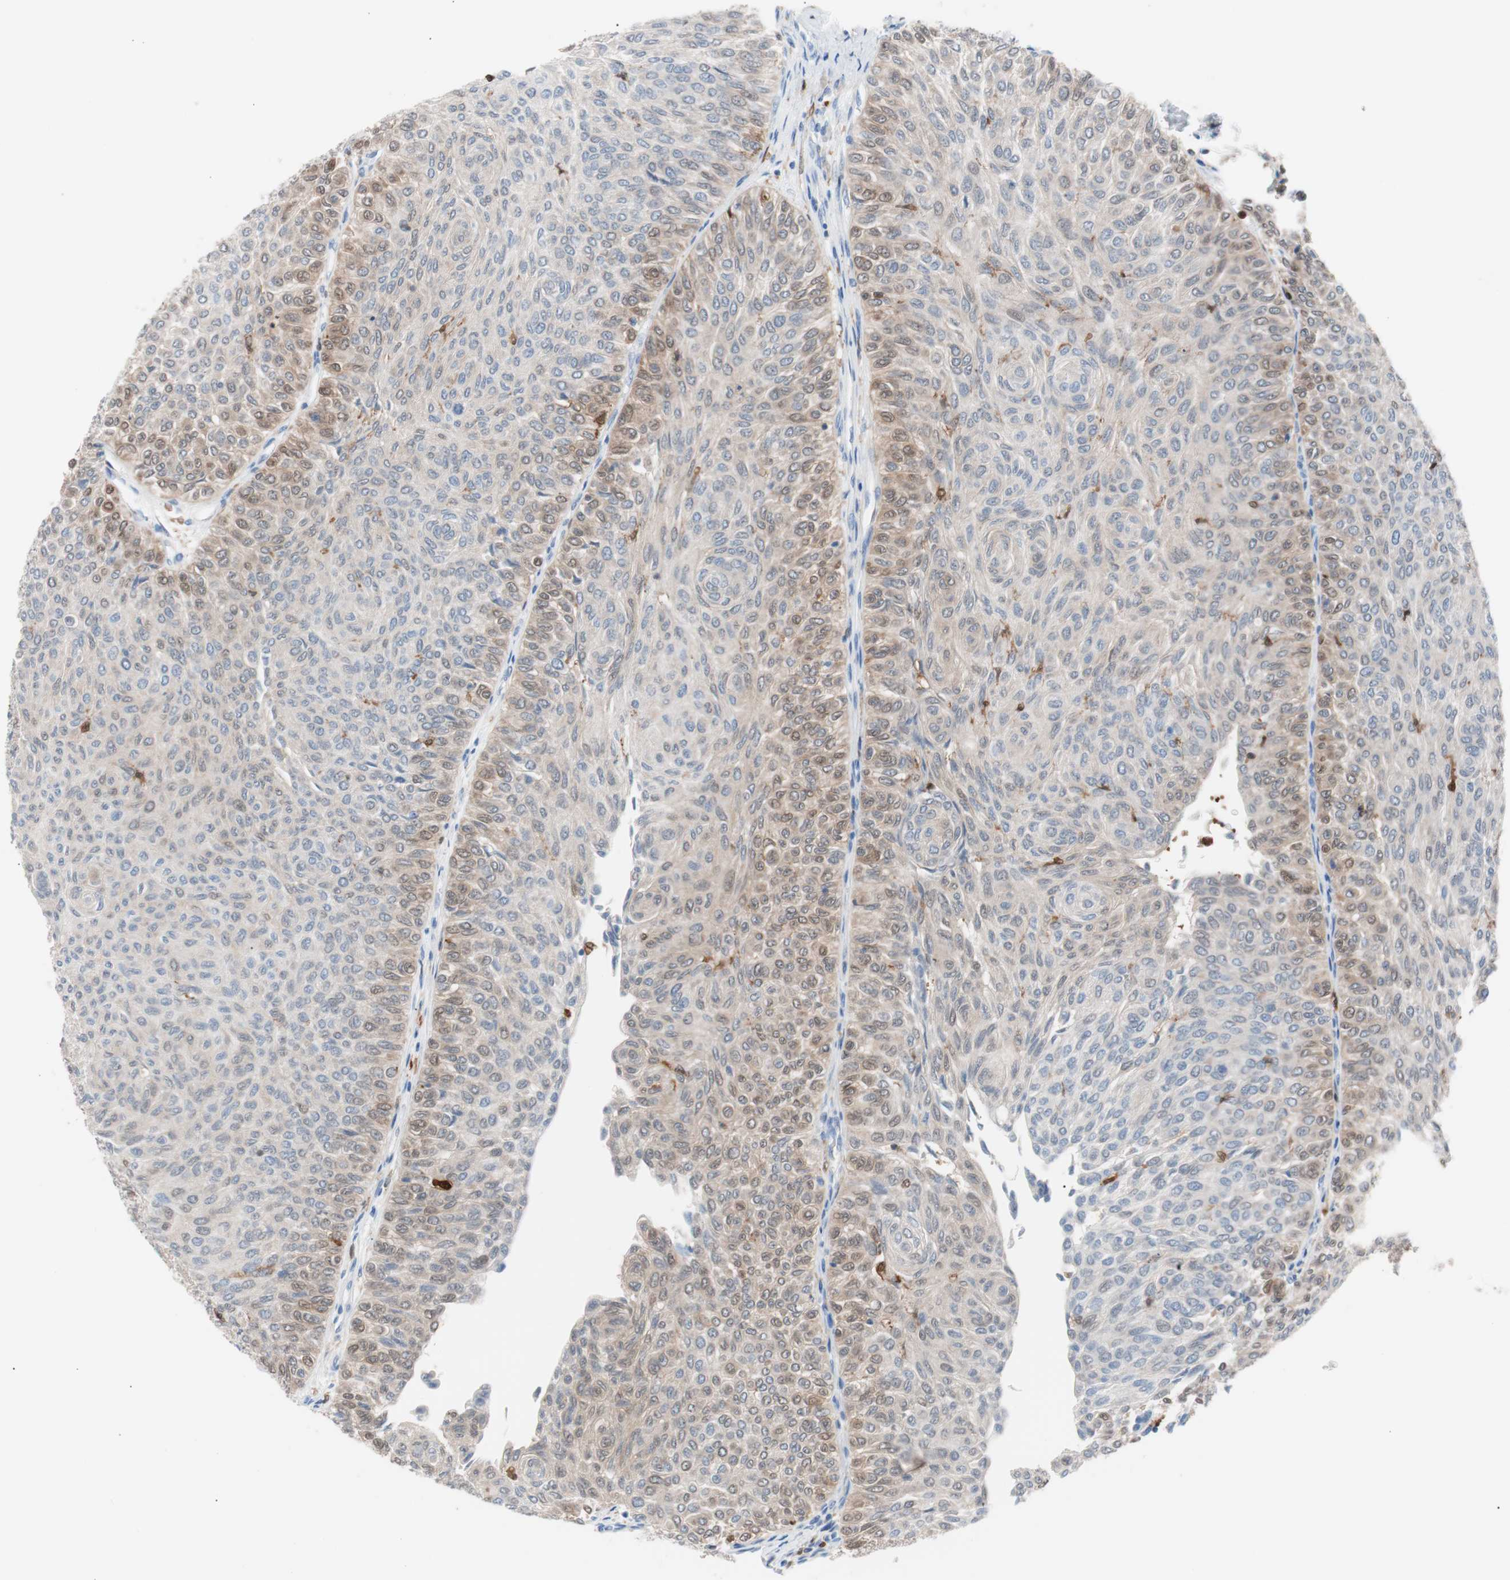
{"staining": {"intensity": "moderate", "quantity": "<25%", "location": "cytoplasmic/membranous,nuclear"}, "tissue": "urothelial cancer", "cell_type": "Tumor cells", "image_type": "cancer", "snomed": [{"axis": "morphology", "description": "Urothelial carcinoma, Low grade"}, {"axis": "topography", "description": "Urinary bladder"}], "caption": "Urothelial carcinoma (low-grade) stained for a protein exhibits moderate cytoplasmic/membranous and nuclear positivity in tumor cells.", "gene": "IL18", "patient": {"sex": "male", "age": 78}}